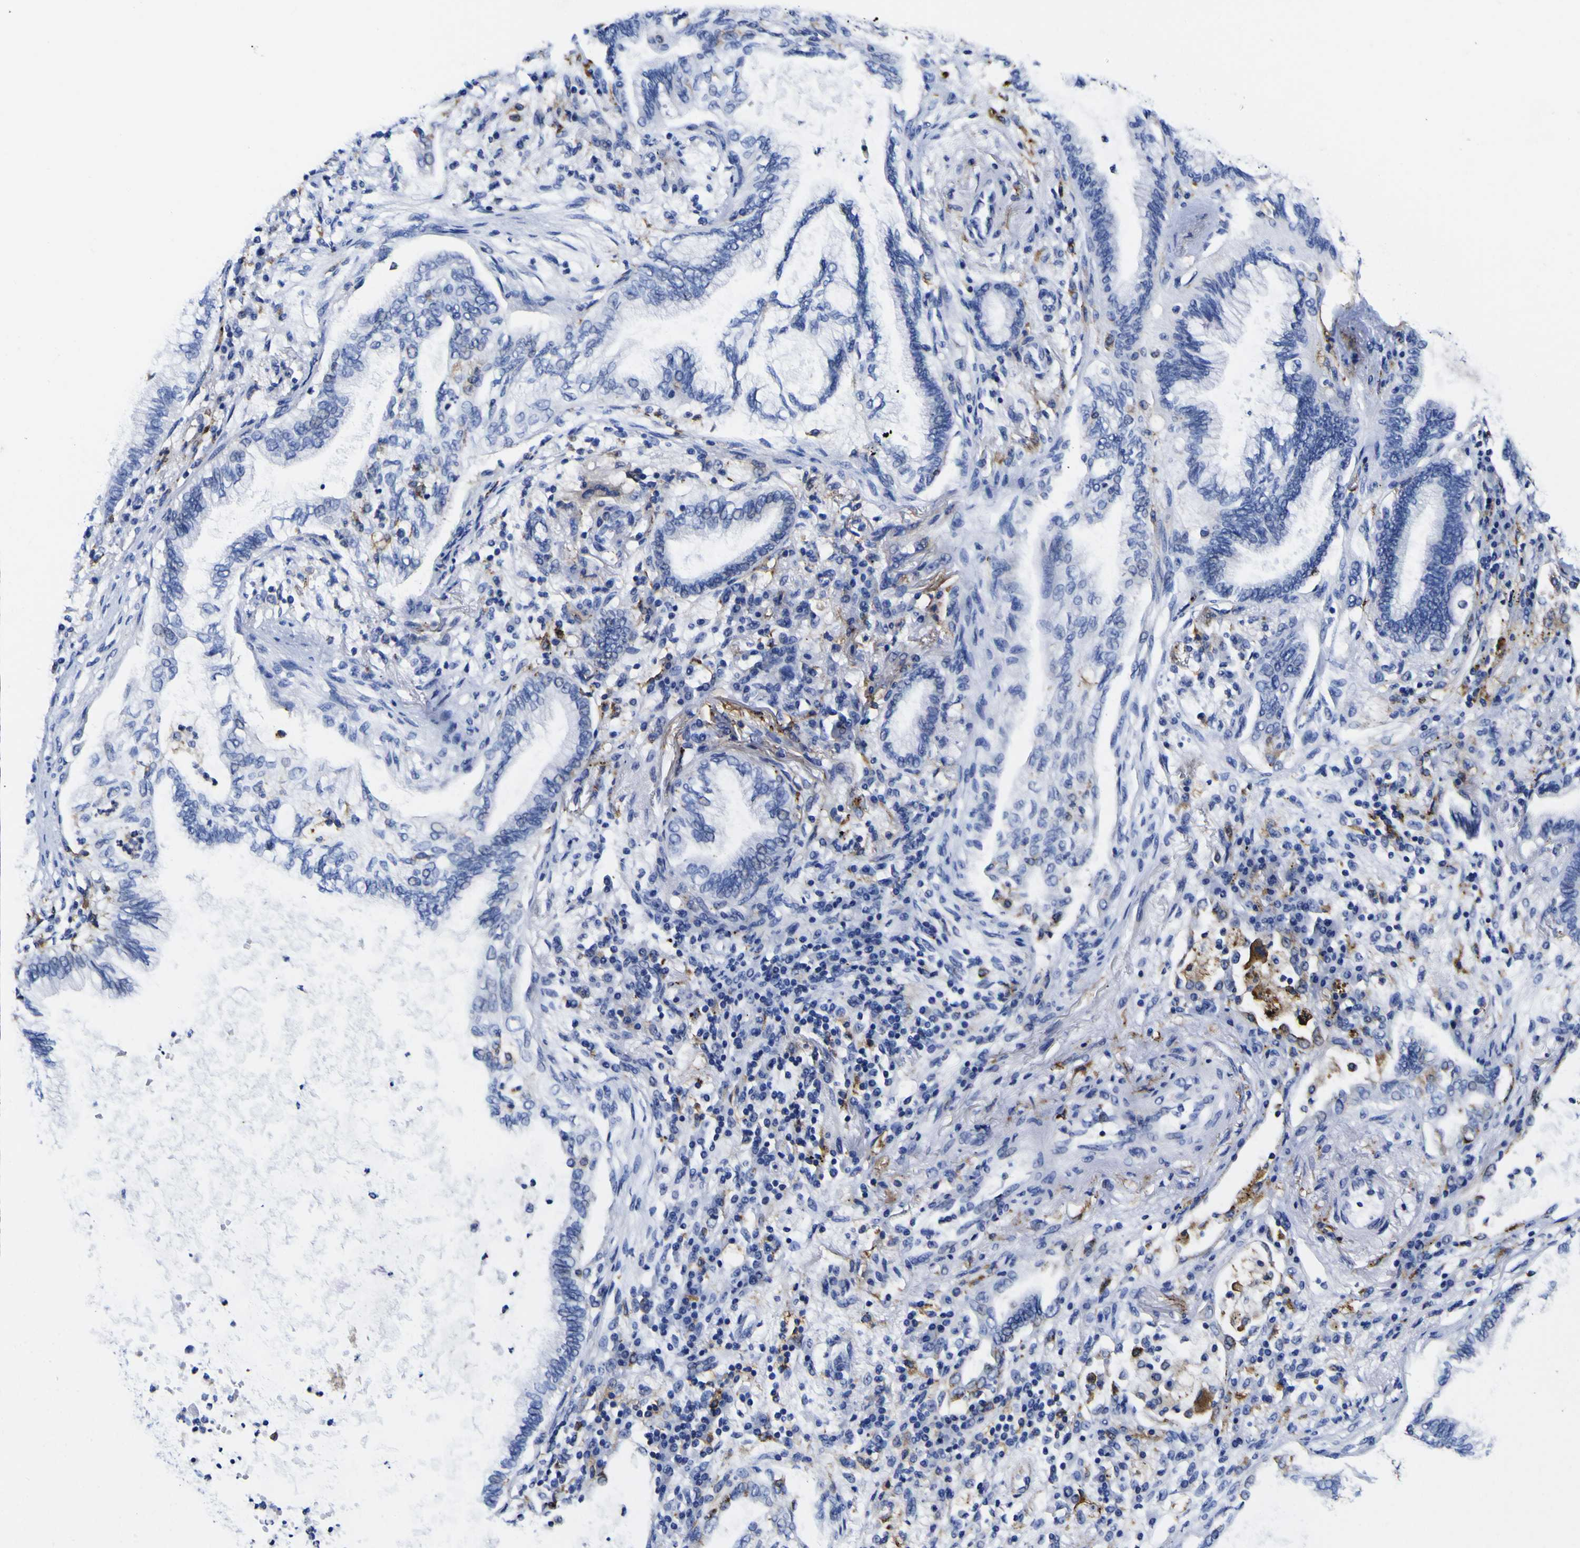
{"staining": {"intensity": "strong", "quantity": "<25%", "location": "cytoplasmic/membranous"}, "tissue": "lung cancer", "cell_type": "Tumor cells", "image_type": "cancer", "snomed": [{"axis": "morphology", "description": "Normal tissue, NOS"}, {"axis": "morphology", "description": "Adenocarcinoma, NOS"}, {"axis": "topography", "description": "Bronchus"}, {"axis": "topography", "description": "Lung"}], "caption": "Approximately <25% of tumor cells in lung cancer (adenocarcinoma) show strong cytoplasmic/membranous protein positivity as visualized by brown immunohistochemical staining.", "gene": "HLA-DQA1", "patient": {"sex": "female", "age": 70}}